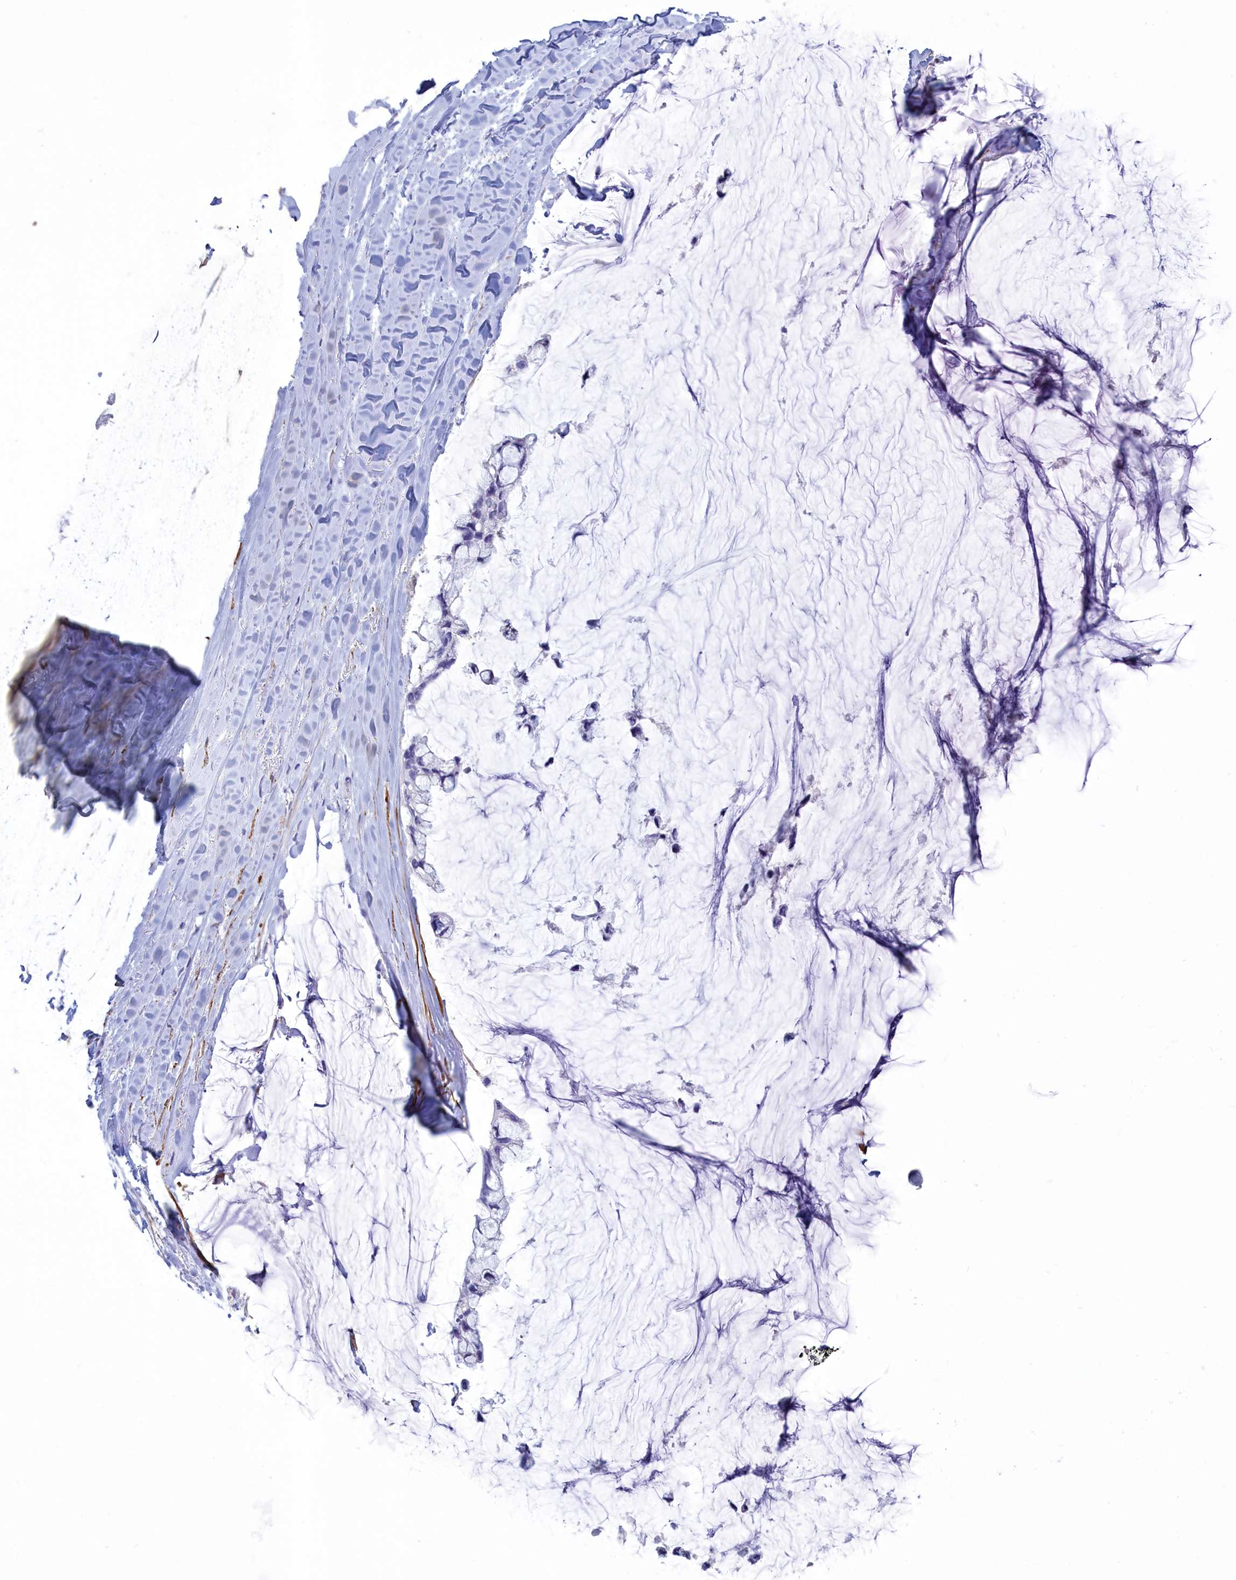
{"staining": {"intensity": "negative", "quantity": "none", "location": "none"}, "tissue": "ovarian cancer", "cell_type": "Tumor cells", "image_type": "cancer", "snomed": [{"axis": "morphology", "description": "Cystadenocarcinoma, mucinous, NOS"}, {"axis": "topography", "description": "Ovary"}], "caption": "Image shows no significant protein positivity in tumor cells of ovarian cancer. (DAB immunohistochemistry (IHC) visualized using brightfield microscopy, high magnification).", "gene": "GAPDHS", "patient": {"sex": "female", "age": 39}}